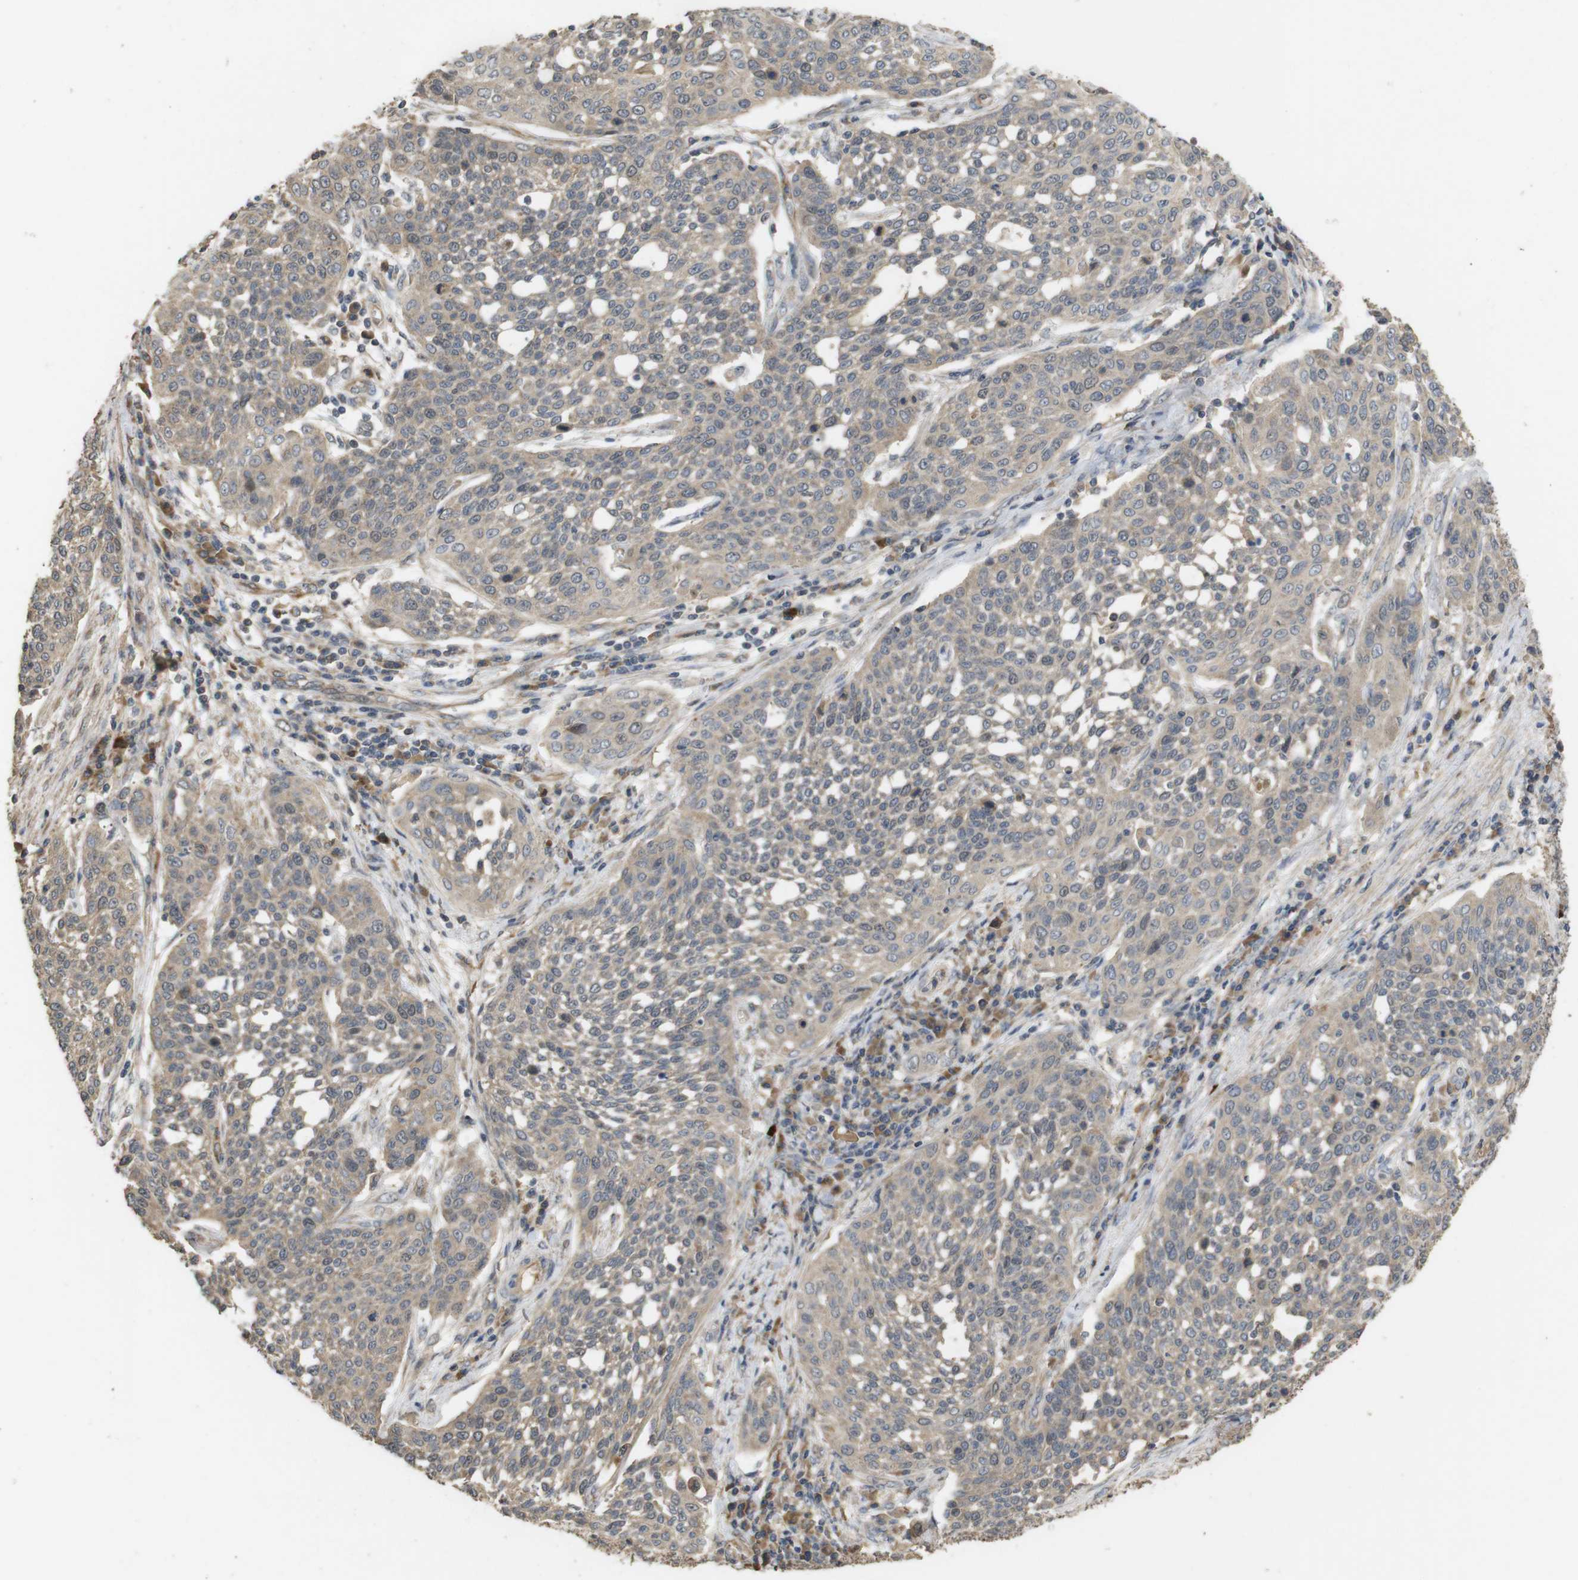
{"staining": {"intensity": "weak", "quantity": "<25%", "location": "cytoplasmic/membranous,nuclear"}, "tissue": "cervical cancer", "cell_type": "Tumor cells", "image_type": "cancer", "snomed": [{"axis": "morphology", "description": "Squamous cell carcinoma, NOS"}, {"axis": "topography", "description": "Cervix"}], "caption": "This is an immunohistochemistry micrograph of human cervical cancer (squamous cell carcinoma). There is no positivity in tumor cells.", "gene": "PCDHB10", "patient": {"sex": "female", "age": 34}}